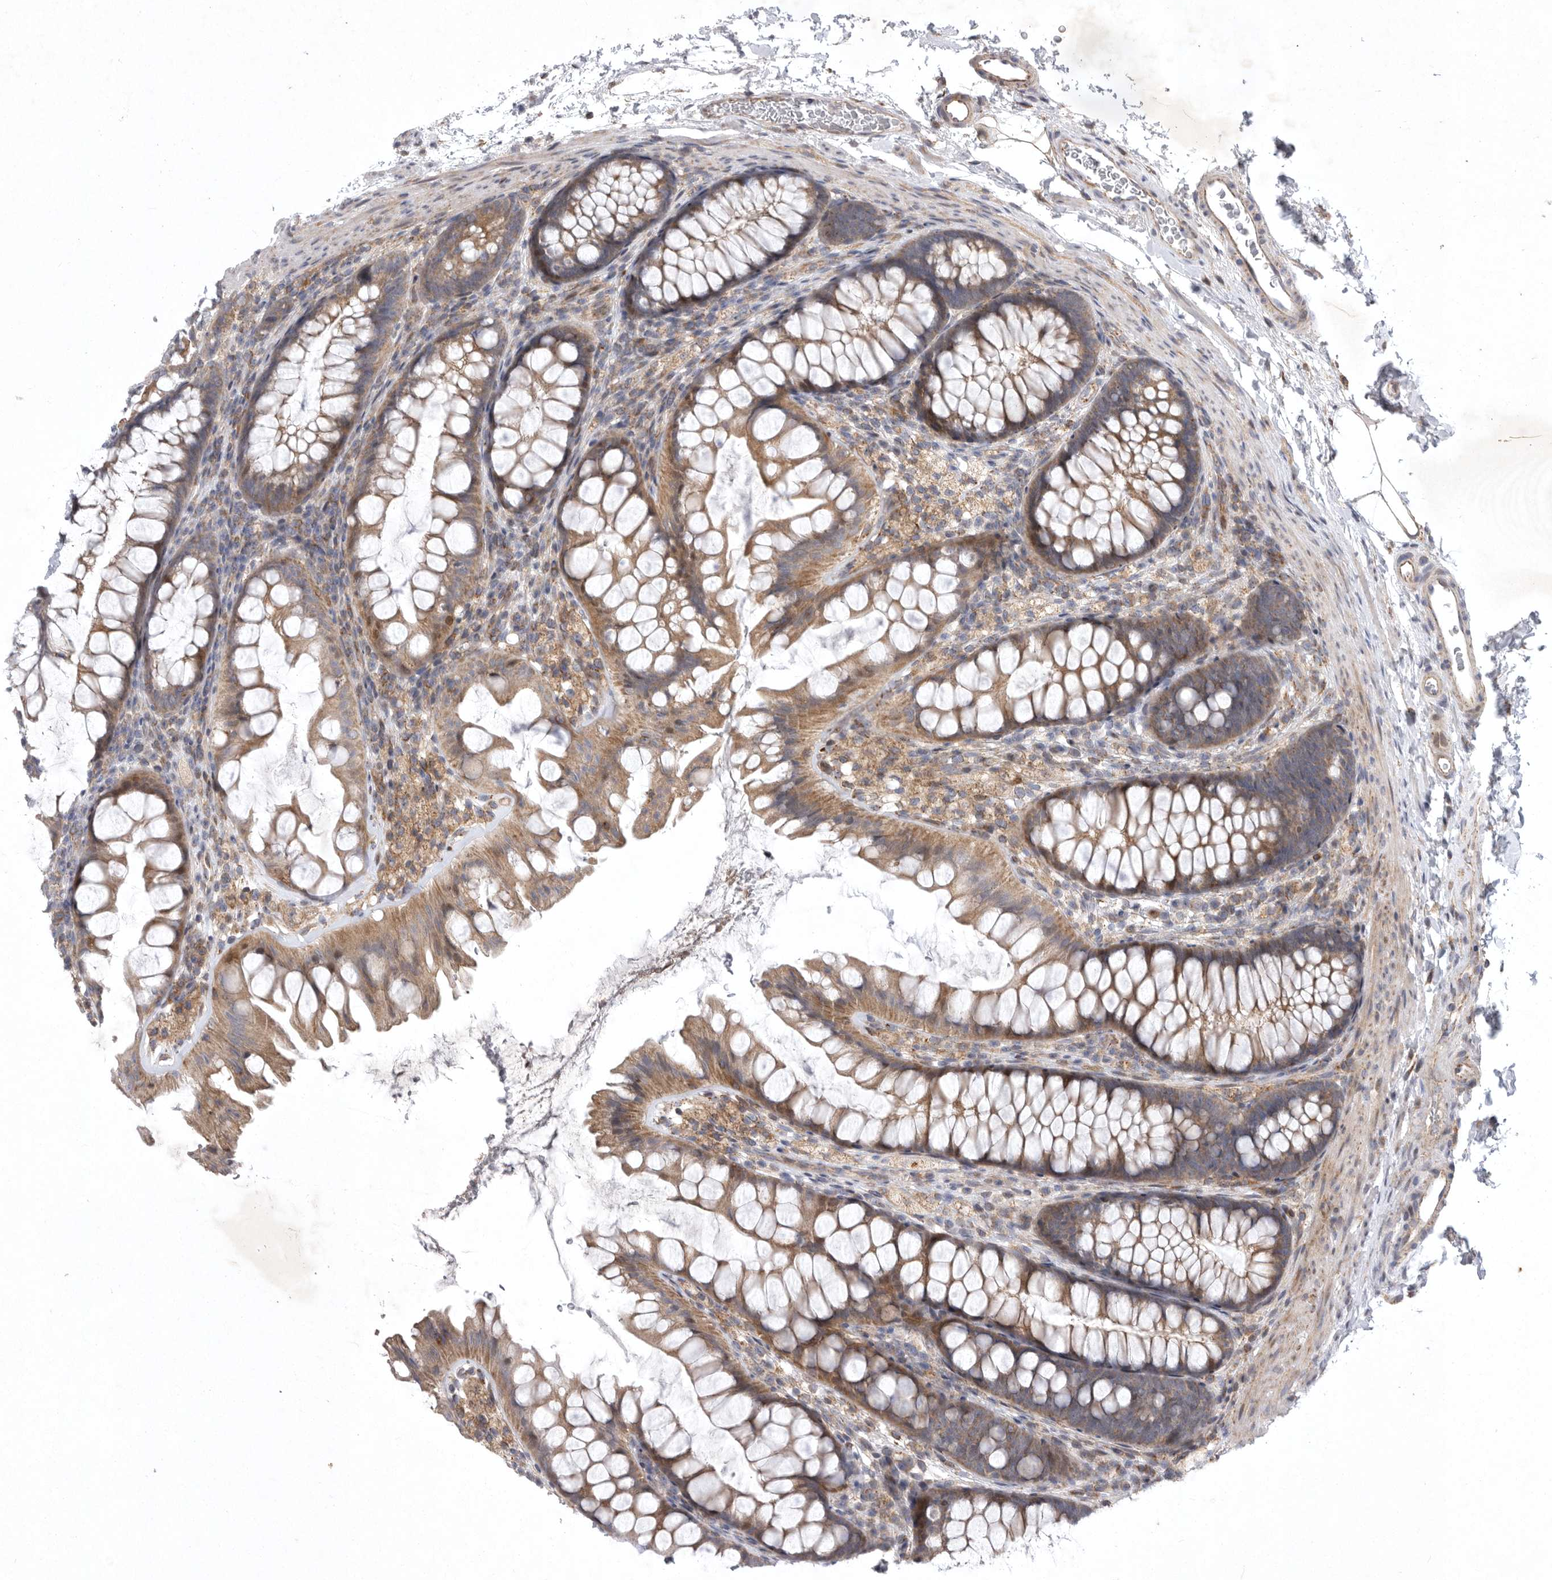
{"staining": {"intensity": "weak", "quantity": "25%-75%", "location": "cytoplasmic/membranous"}, "tissue": "colon", "cell_type": "Endothelial cells", "image_type": "normal", "snomed": [{"axis": "morphology", "description": "Normal tissue, NOS"}, {"axis": "topography", "description": "Colon"}], "caption": "Immunohistochemistry photomicrograph of normal colon: colon stained using immunohistochemistry displays low levels of weak protein expression localized specifically in the cytoplasmic/membranous of endothelial cells, appearing as a cytoplasmic/membranous brown color.", "gene": "MPZL1", "patient": {"sex": "female", "age": 62}}